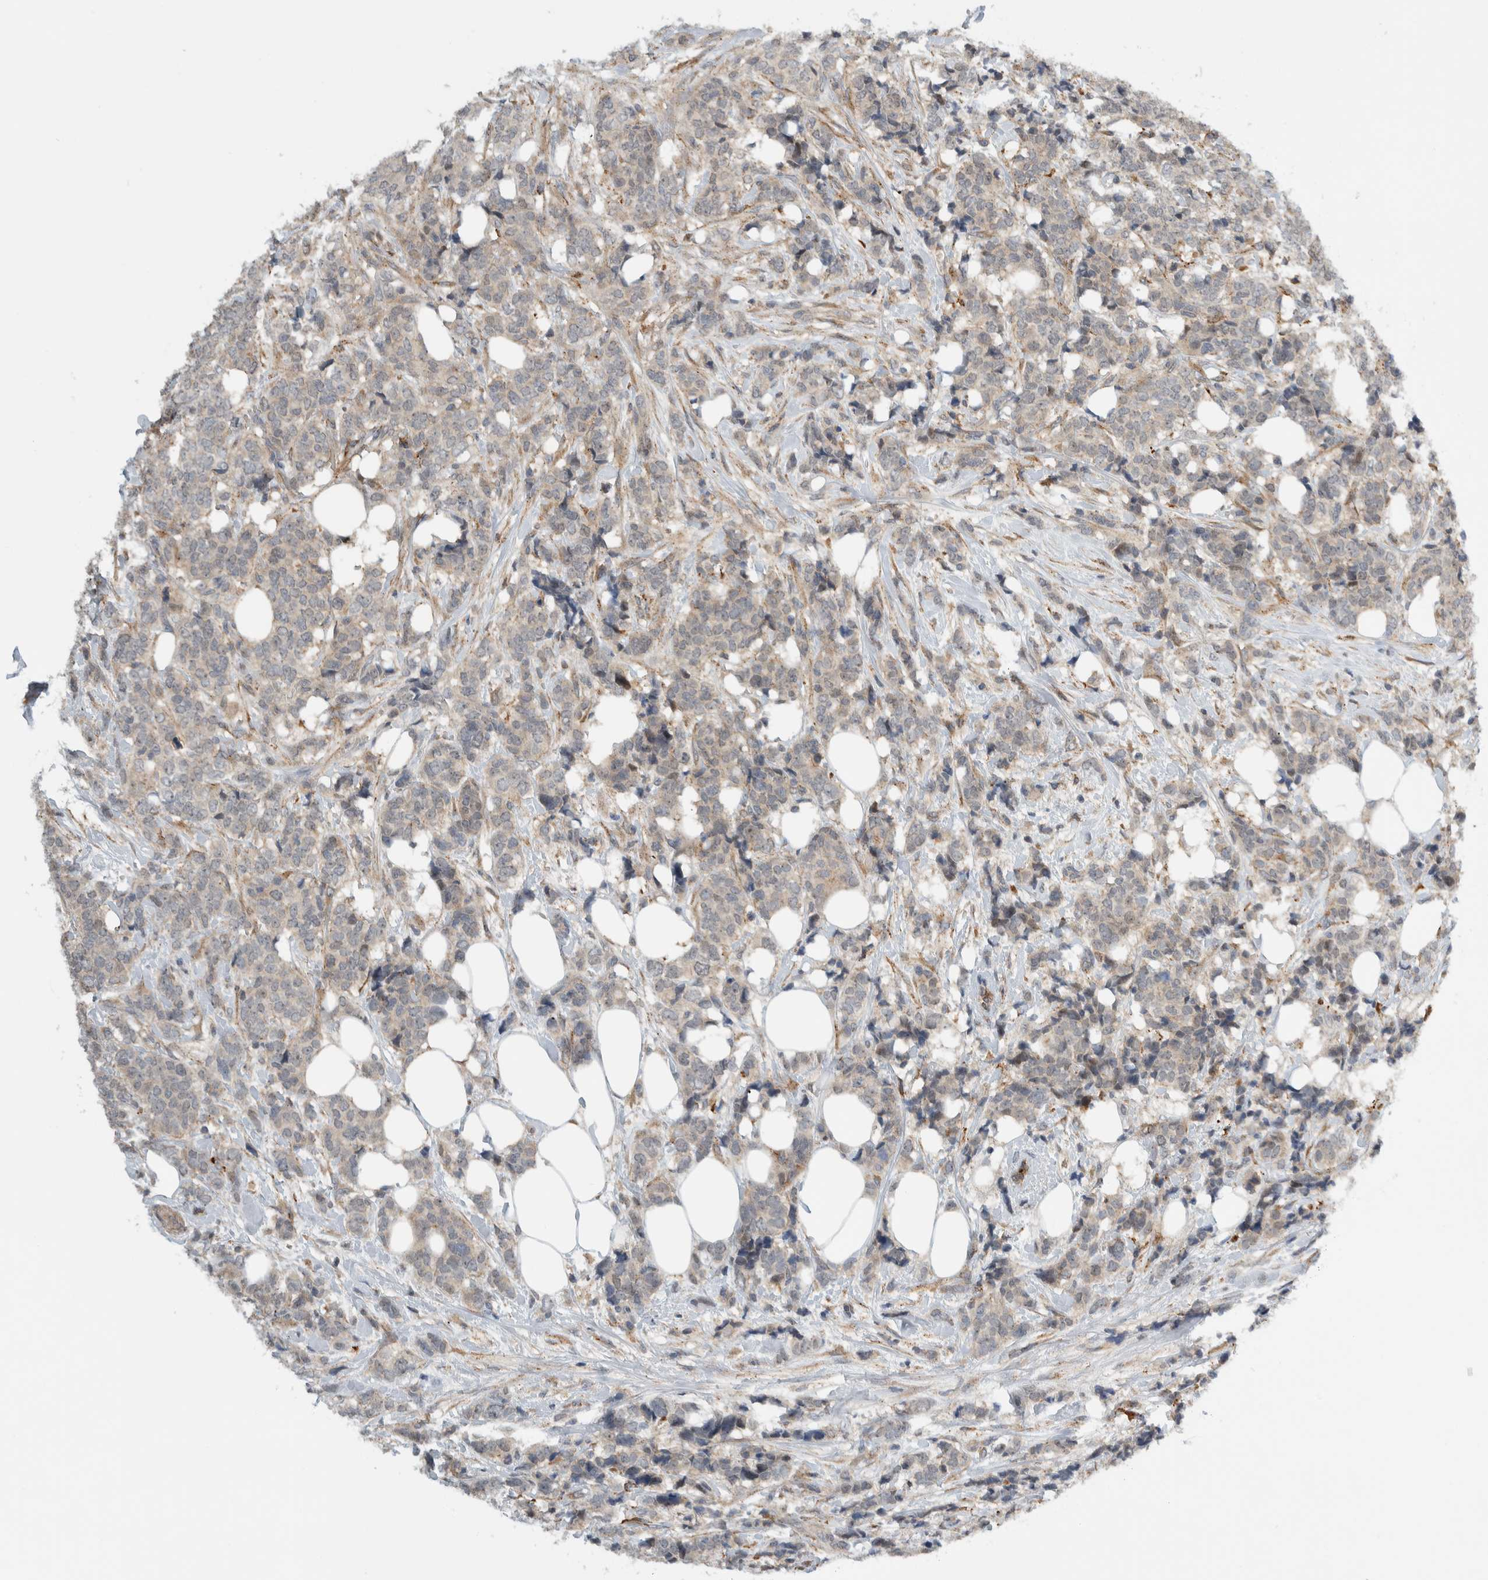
{"staining": {"intensity": "weak", "quantity": "<25%", "location": "cytoplasmic/membranous,nuclear"}, "tissue": "breast cancer", "cell_type": "Tumor cells", "image_type": "cancer", "snomed": [{"axis": "morphology", "description": "Lobular carcinoma"}, {"axis": "topography", "description": "Skin"}, {"axis": "topography", "description": "Breast"}], "caption": "The immunohistochemistry histopathology image has no significant positivity in tumor cells of breast cancer tissue. Brightfield microscopy of immunohistochemistry (IHC) stained with DAB (brown) and hematoxylin (blue), captured at high magnification.", "gene": "MPRIP", "patient": {"sex": "female", "age": 46}}